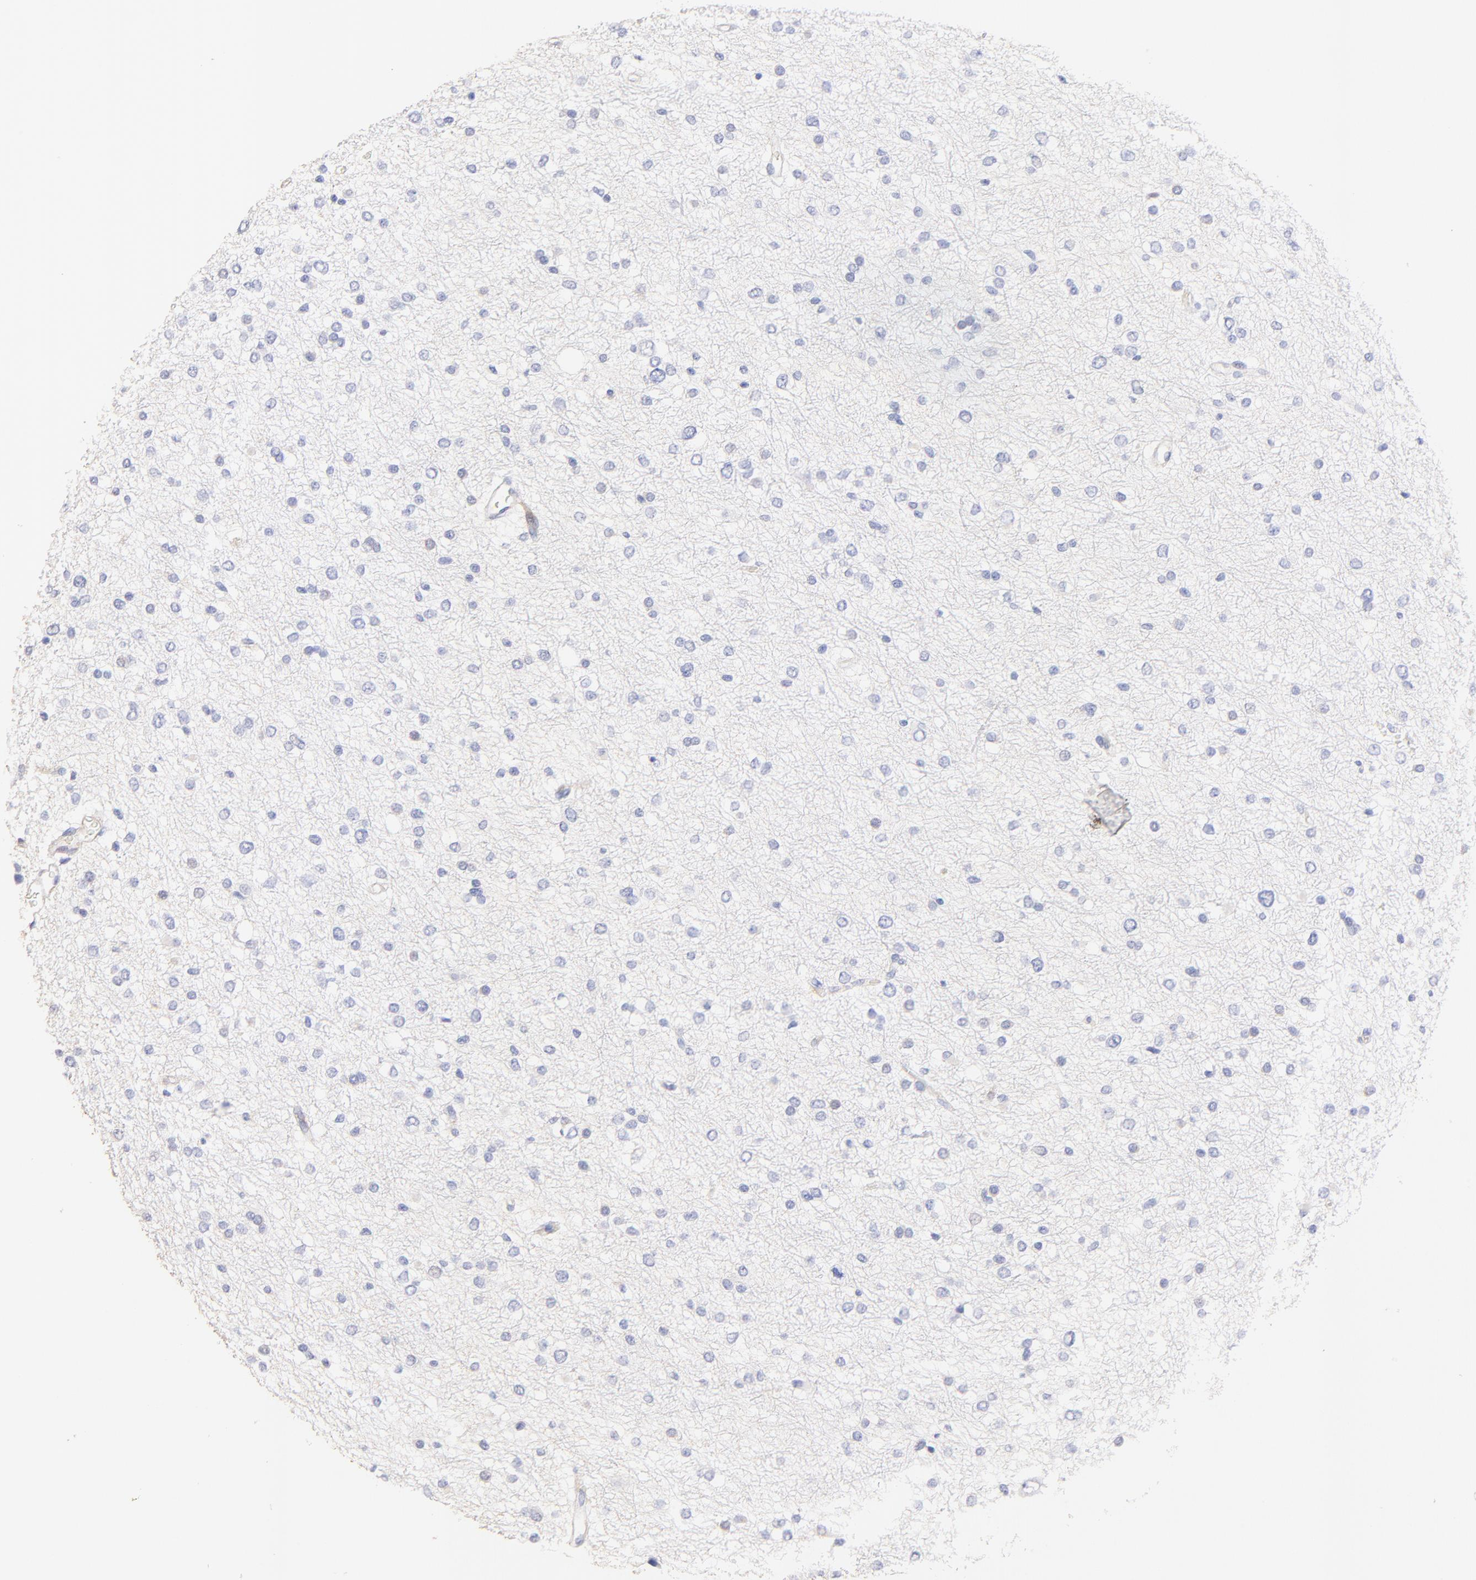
{"staining": {"intensity": "negative", "quantity": "none", "location": "none"}, "tissue": "glioma", "cell_type": "Tumor cells", "image_type": "cancer", "snomed": [{"axis": "morphology", "description": "Glioma, malignant, Low grade"}, {"axis": "topography", "description": "Brain"}], "caption": "High magnification brightfield microscopy of glioma stained with DAB (brown) and counterstained with hematoxylin (blue): tumor cells show no significant positivity.", "gene": "ACTRT1", "patient": {"sex": "female", "age": 36}}